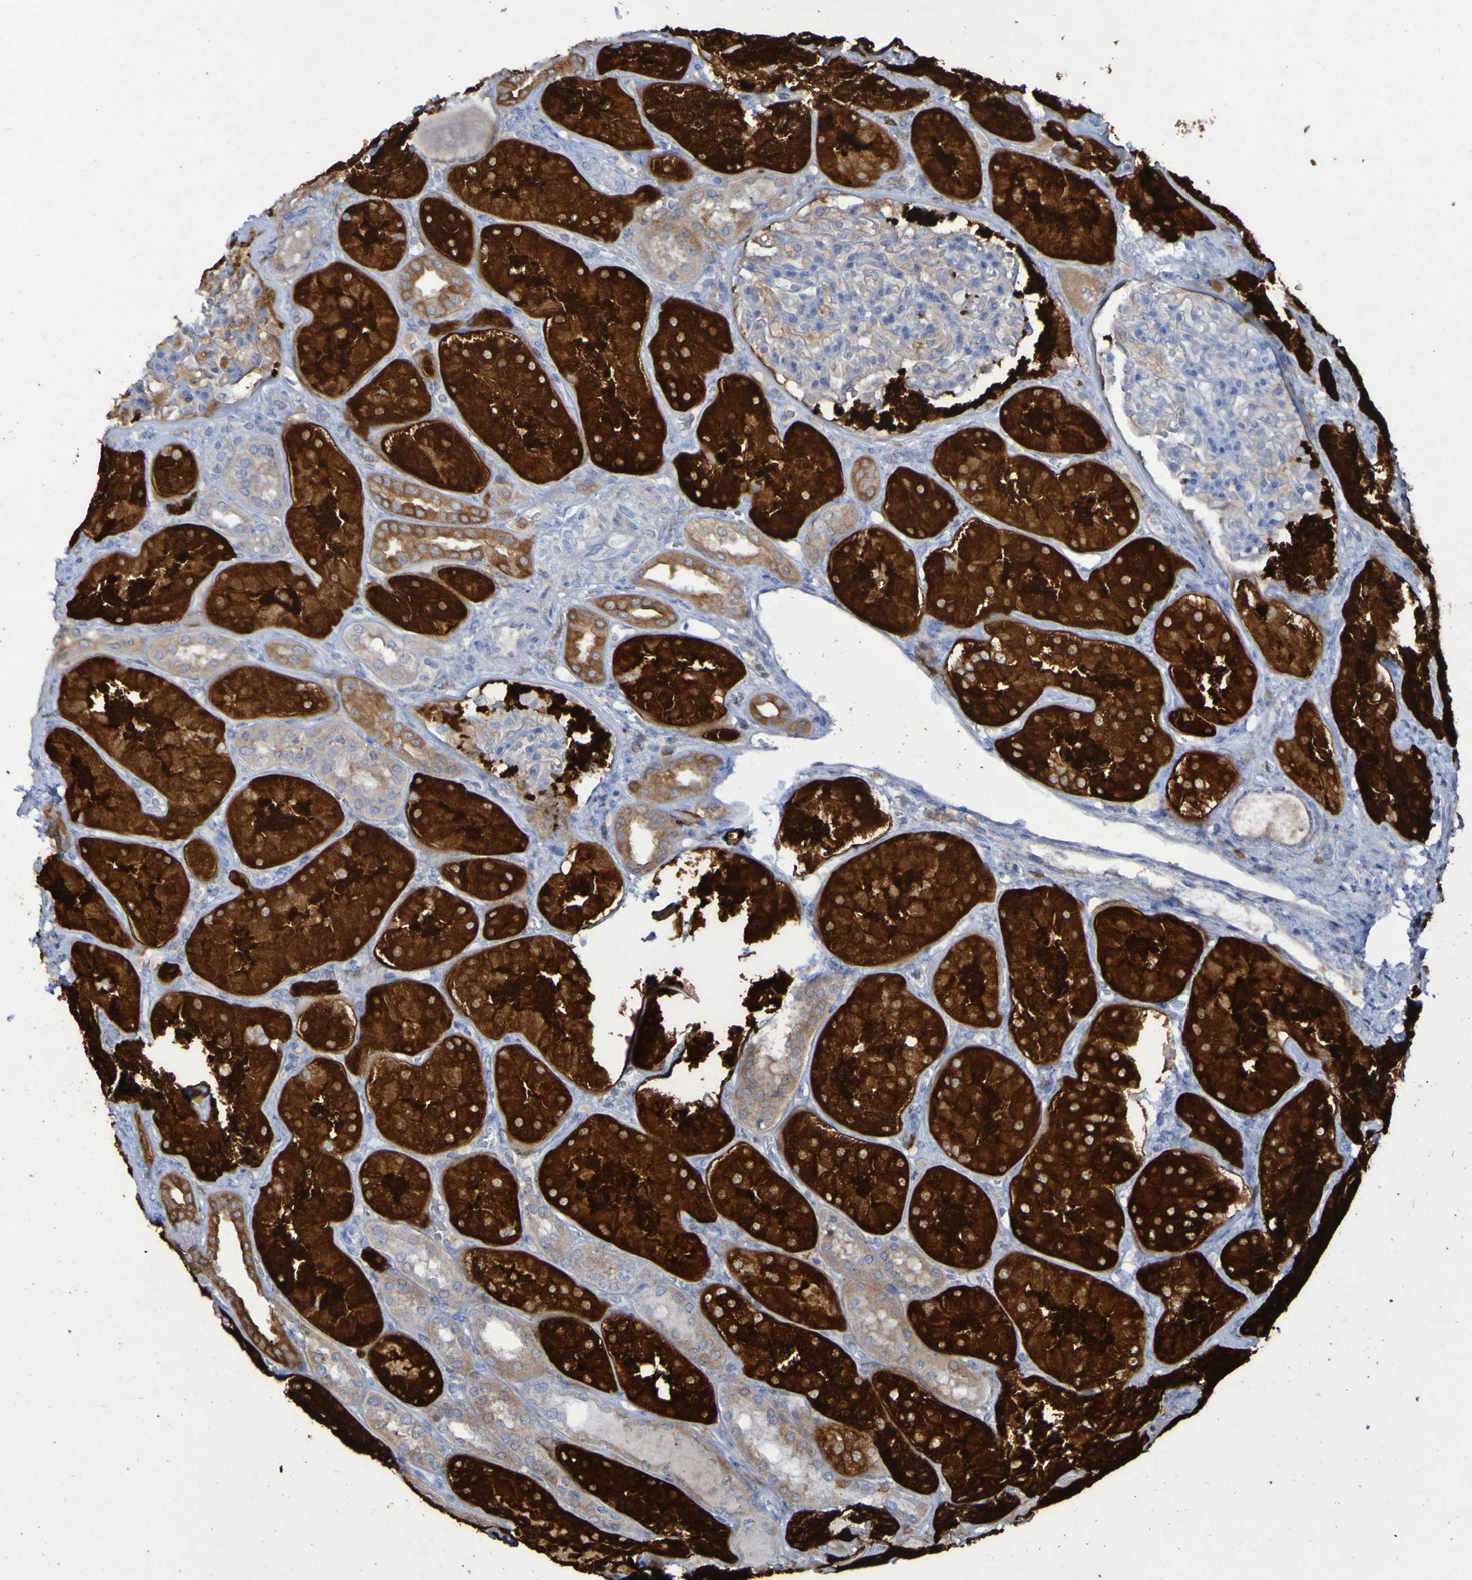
{"staining": {"intensity": "weak", "quantity": "25%-75%", "location": "cytoplasmic/membranous"}, "tissue": "kidney", "cell_type": "Cells in glomeruli", "image_type": "normal", "snomed": [{"axis": "morphology", "description": "Normal tissue, NOS"}, {"axis": "topography", "description": "Kidney"}], "caption": "About 25%-75% of cells in glomeruli in unremarkable human kidney demonstrate weak cytoplasmic/membranous protein positivity as visualized by brown immunohistochemical staining.", "gene": "MPPE1", "patient": {"sex": "female", "age": 56}}